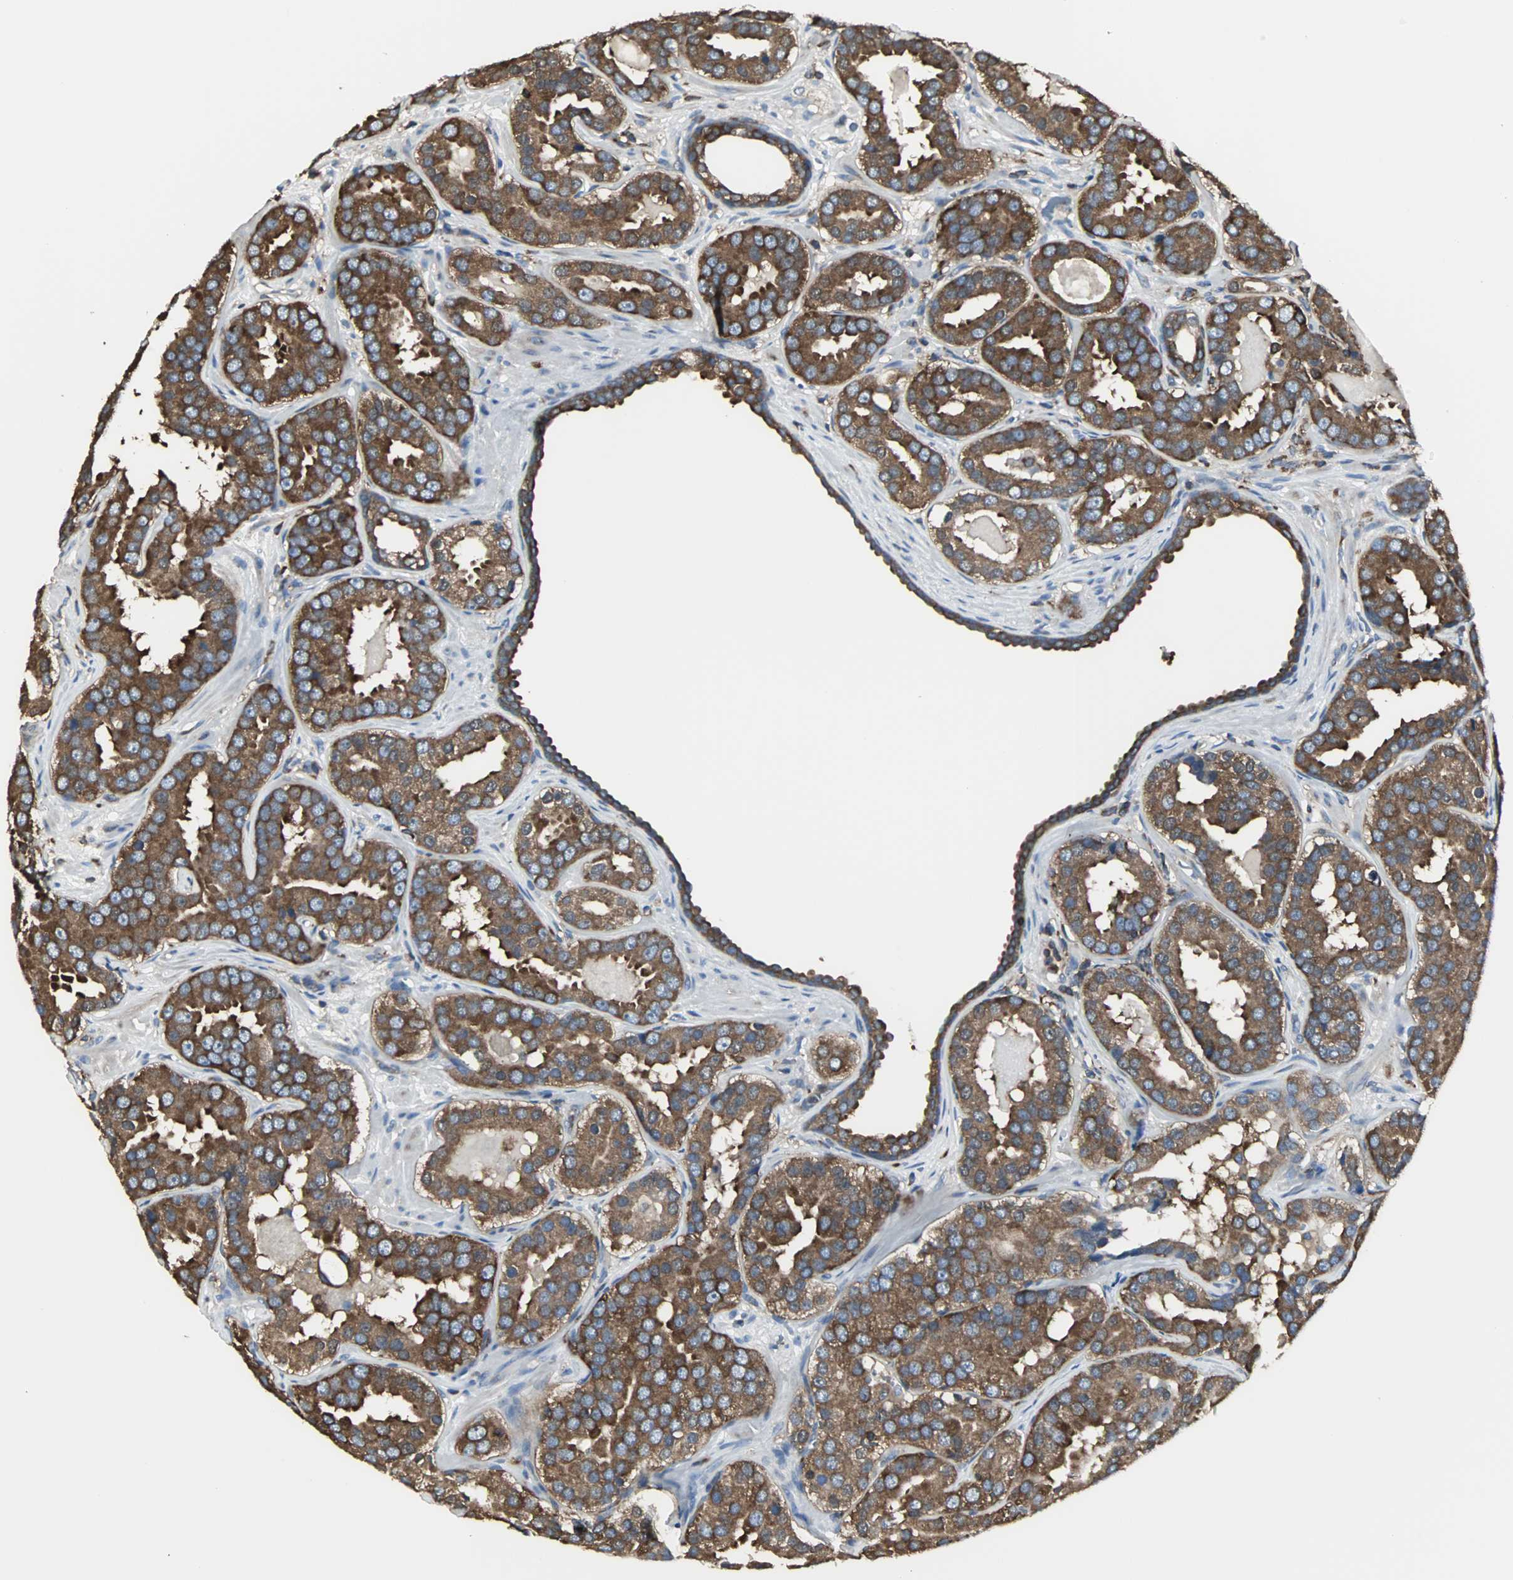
{"staining": {"intensity": "strong", "quantity": ">75%", "location": "cytoplasmic/membranous"}, "tissue": "prostate cancer", "cell_type": "Tumor cells", "image_type": "cancer", "snomed": [{"axis": "morphology", "description": "Adenocarcinoma, Low grade"}, {"axis": "topography", "description": "Prostate"}], "caption": "This photomicrograph exhibits immunohistochemistry staining of human prostate low-grade adenocarcinoma, with high strong cytoplasmic/membranous positivity in approximately >75% of tumor cells.", "gene": "LRRFIP1", "patient": {"sex": "male", "age": 59}}